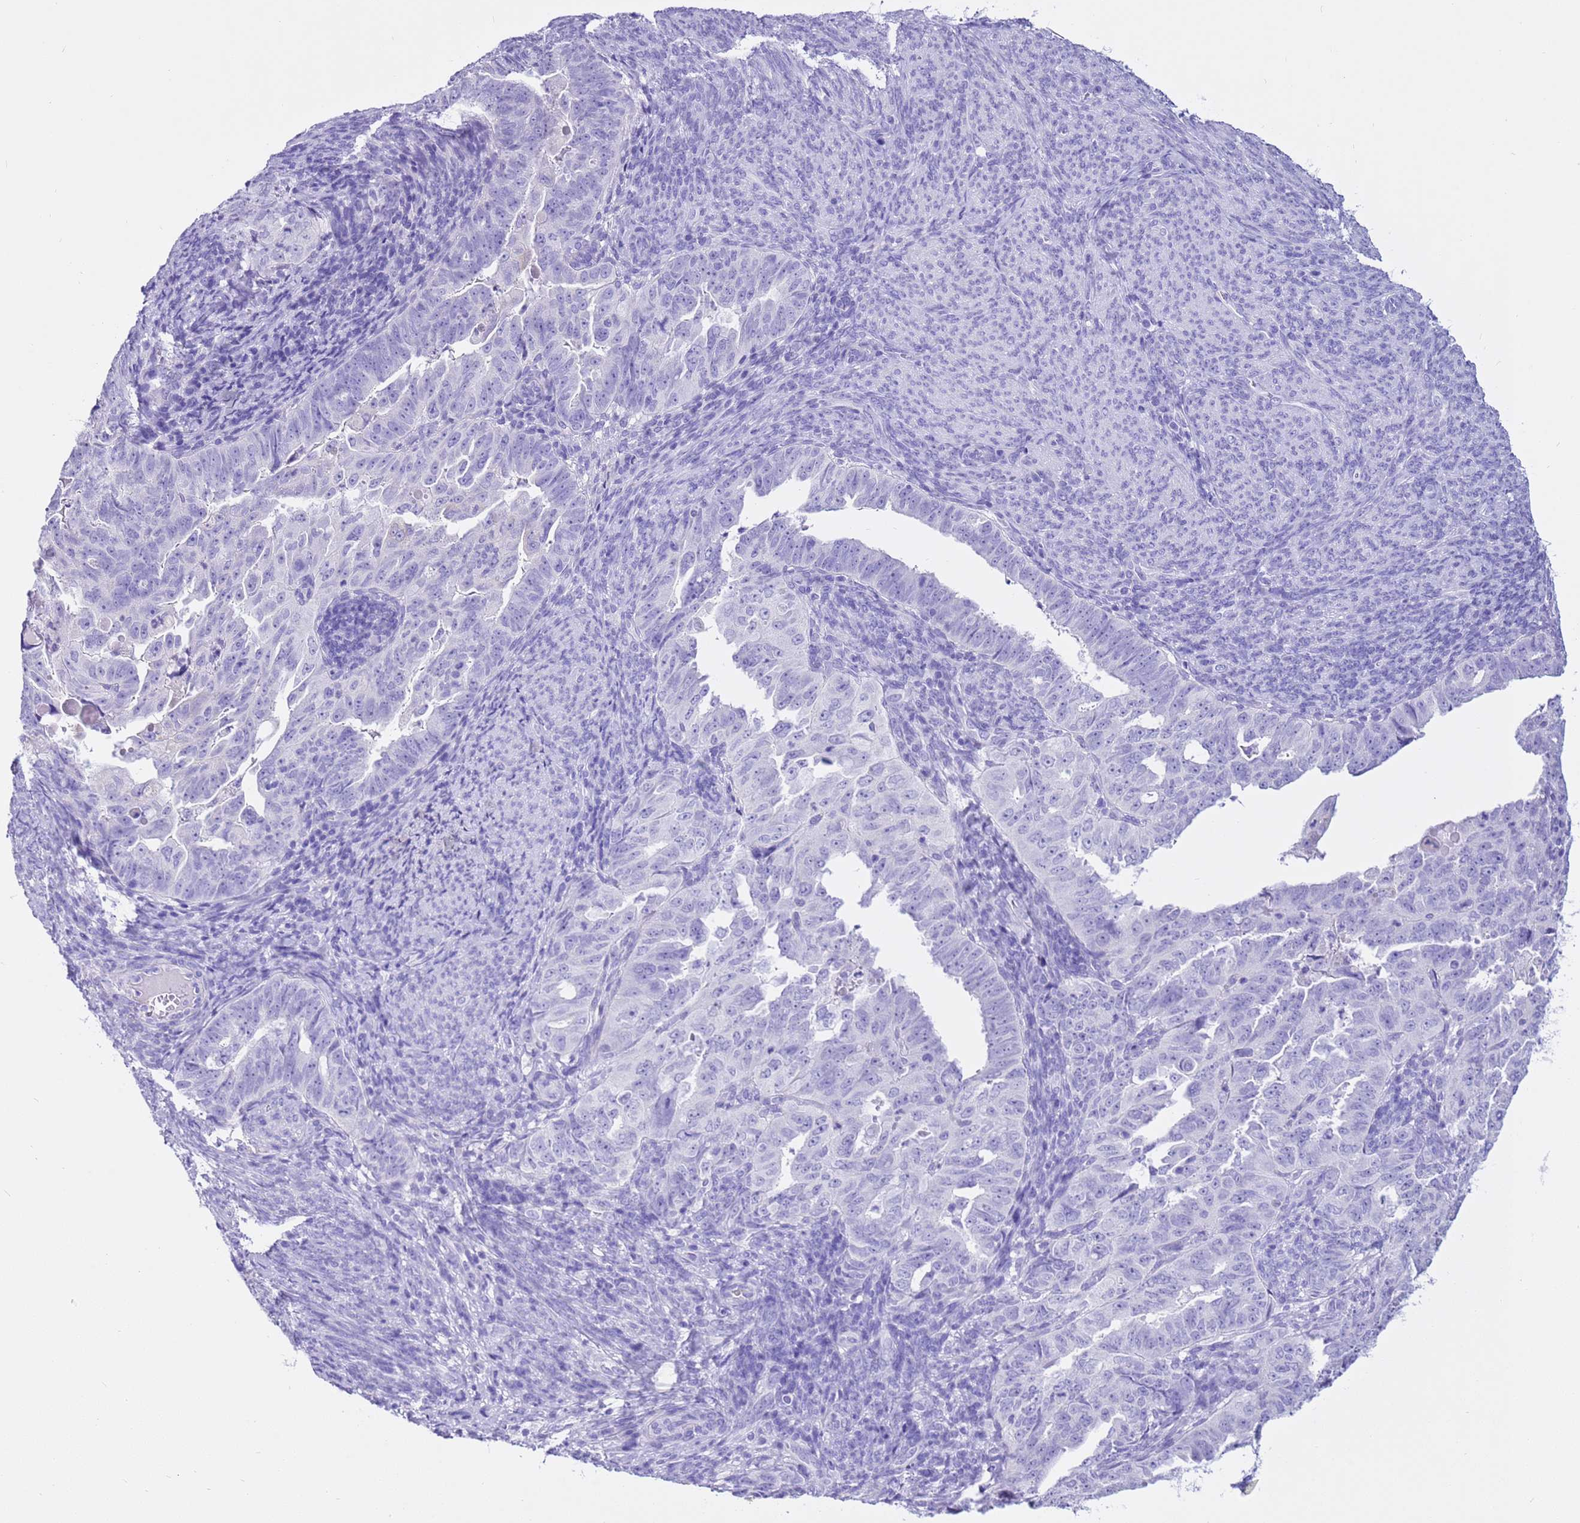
{"staining": {"intensity": "negative", "quantity": "none", "location": "none"}, "tissue": "endometrial cancer", "cell_type": "Tumor cells", "image_type": "cancer", "snomed": [{"axis": "morphology", "description": "Adenocarcinoma, NOS"}, {"axis": "topography", "description": "Endometrium"}], "caption": "Tumor cells show no significant protein expression in adenocarcinoma (endometrial).", "gene": "CPB1", "patient": {"sex": "female", "age": 65}}